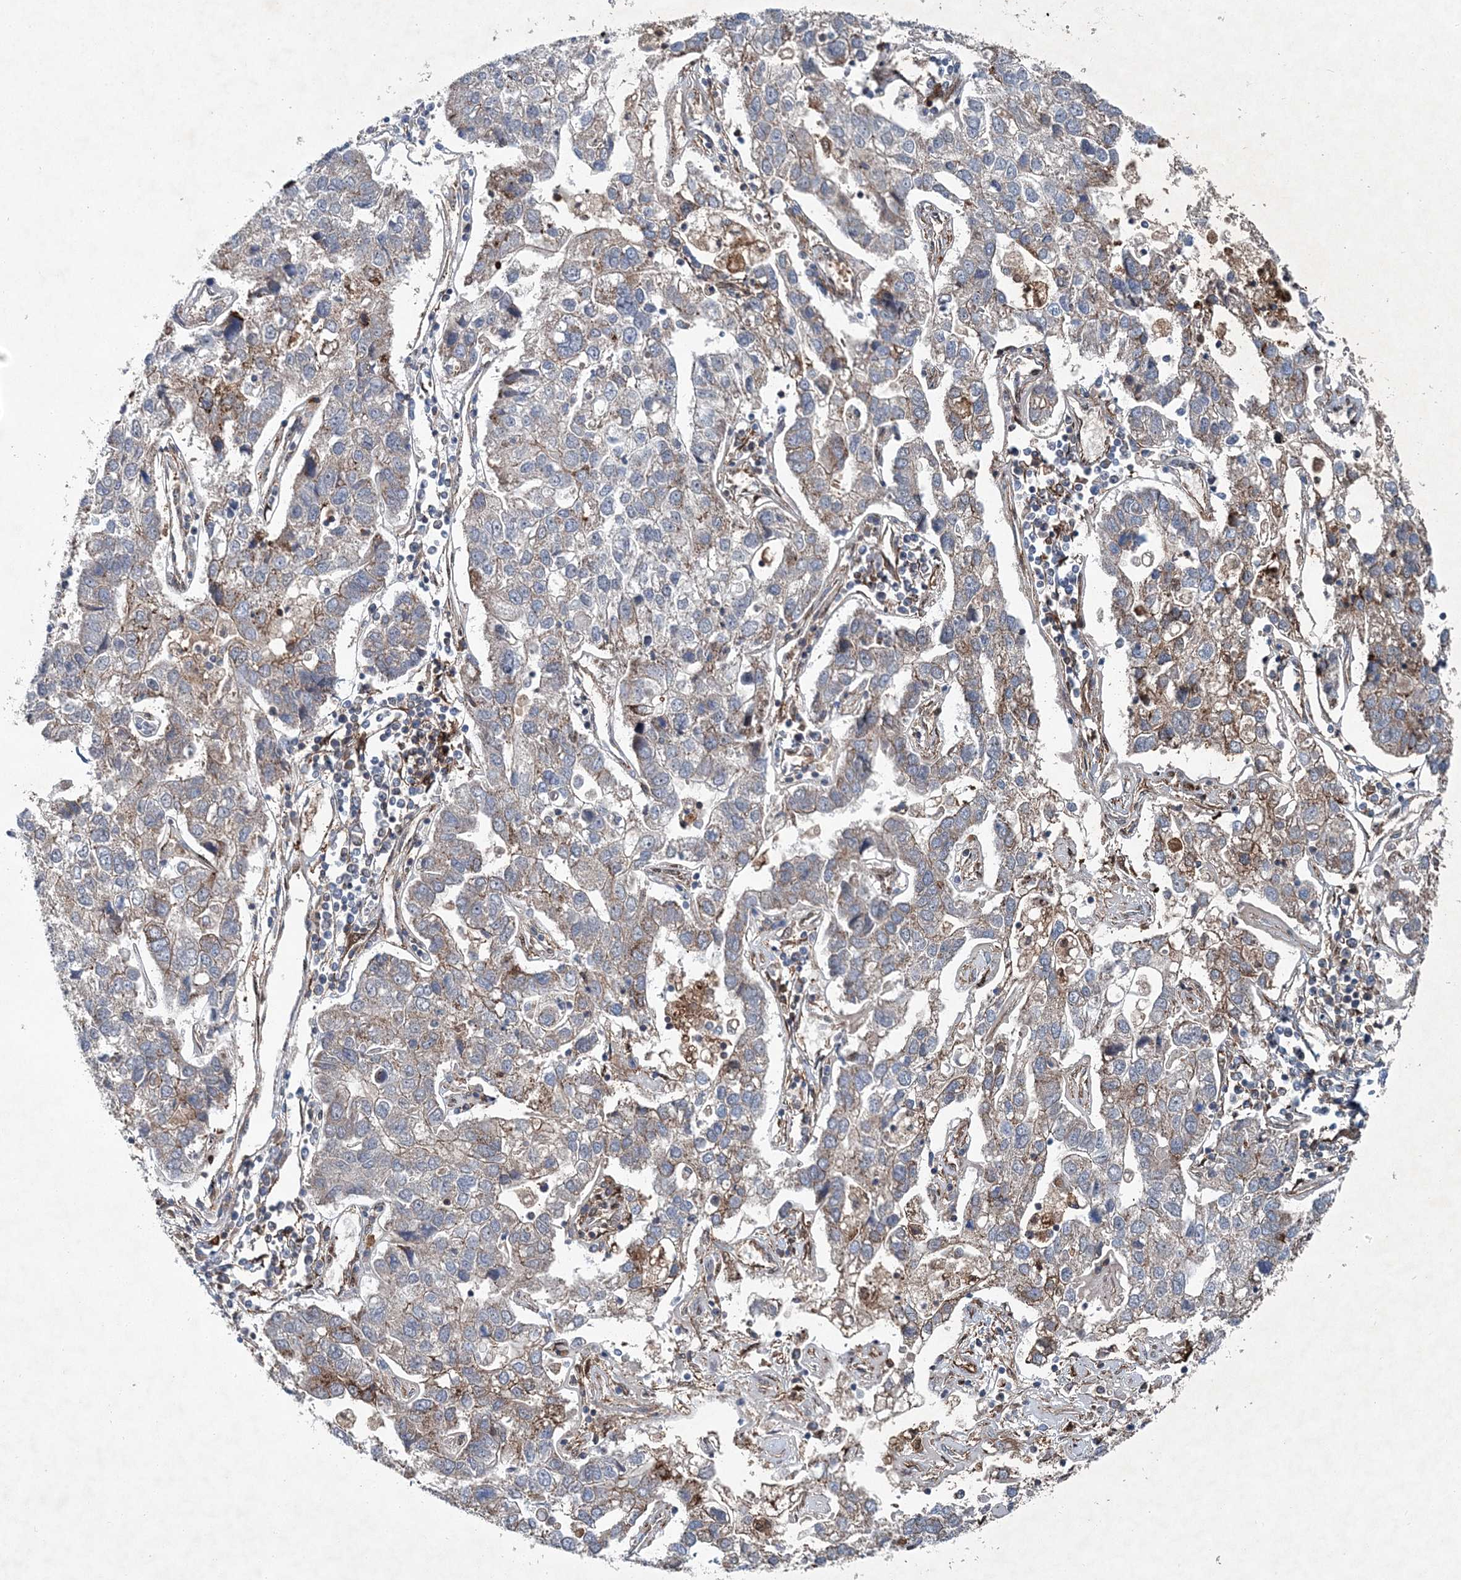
{"staining": {"intensity": "moderate", "quantity": "25%-75%", "location": "cytoplasmic/membranous"}, "tissue": "pancreatic cancer", "cell_type": "Tumor cells", "image_type": "cancer", "snomed": [{"axis": "morphology", "description": "Adenocarcinoma, NOS"}, {"axis": "topography", "description": "Pancreas"}], "caption": "Tumor cells show moderate cytoplasmic/membranous positivity in about 25%-75% of cells in pancreatic cancer. (Brightfield microscopy of DAB IHC at high magnification).", "gene": "SPOPL", "patient": {"sex": "female", "age": 61}}